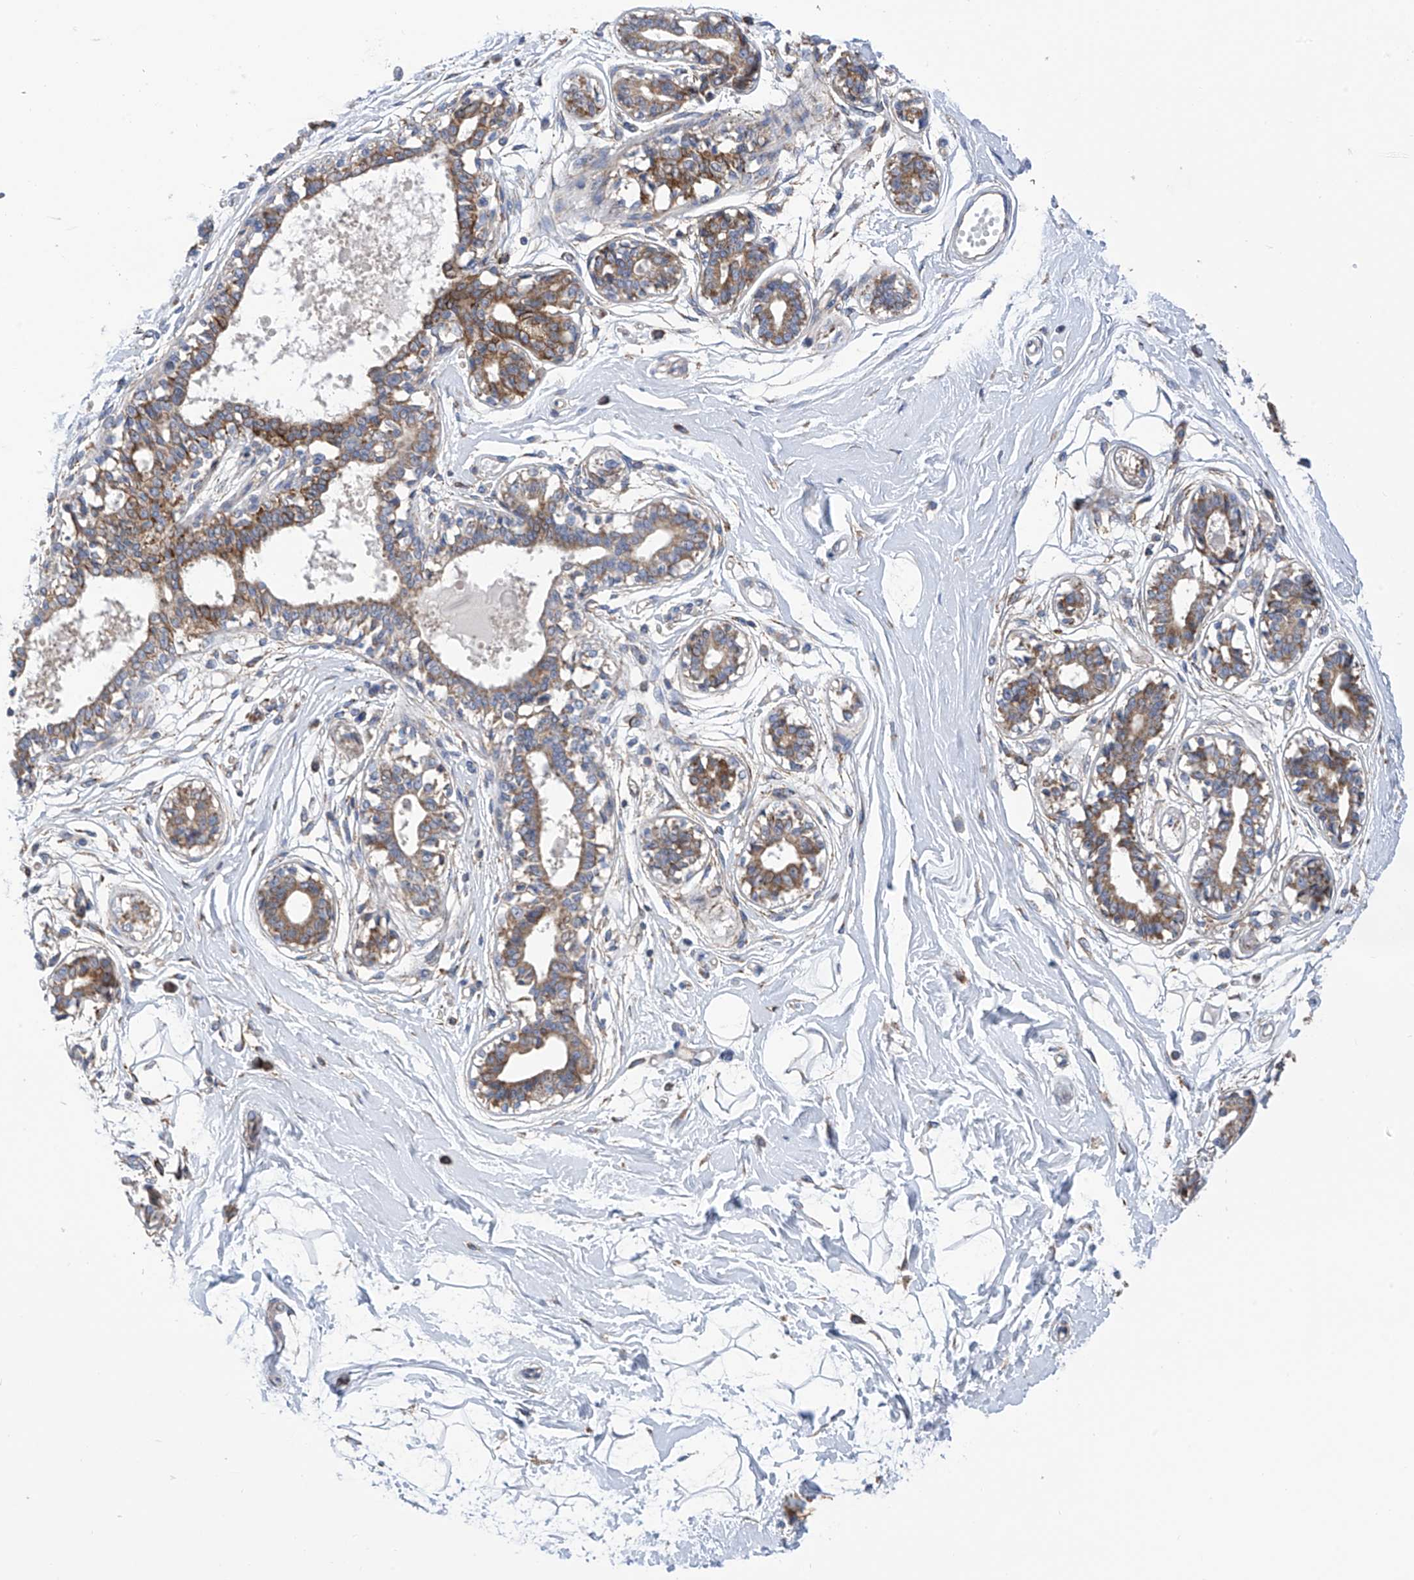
{"staining": {"intensity": "negative", "quantity": "none", "location": "none"}, "tissue": "breast", "cell_type": "Adipocytes", "image_type": "normal", "snomed": [{"axis": "morphology", "description": "Normal tissue, NOS"}, {"axis": "topography", "description": "Breast"}], "caption": "Adipocytes show no significant protein expression in benign breast. (Immunohistochemistry (ihc), brightfield microscopy, high magnification).", "gene": "P2RX7", "patient": {"sex": "female", "age": 45}}